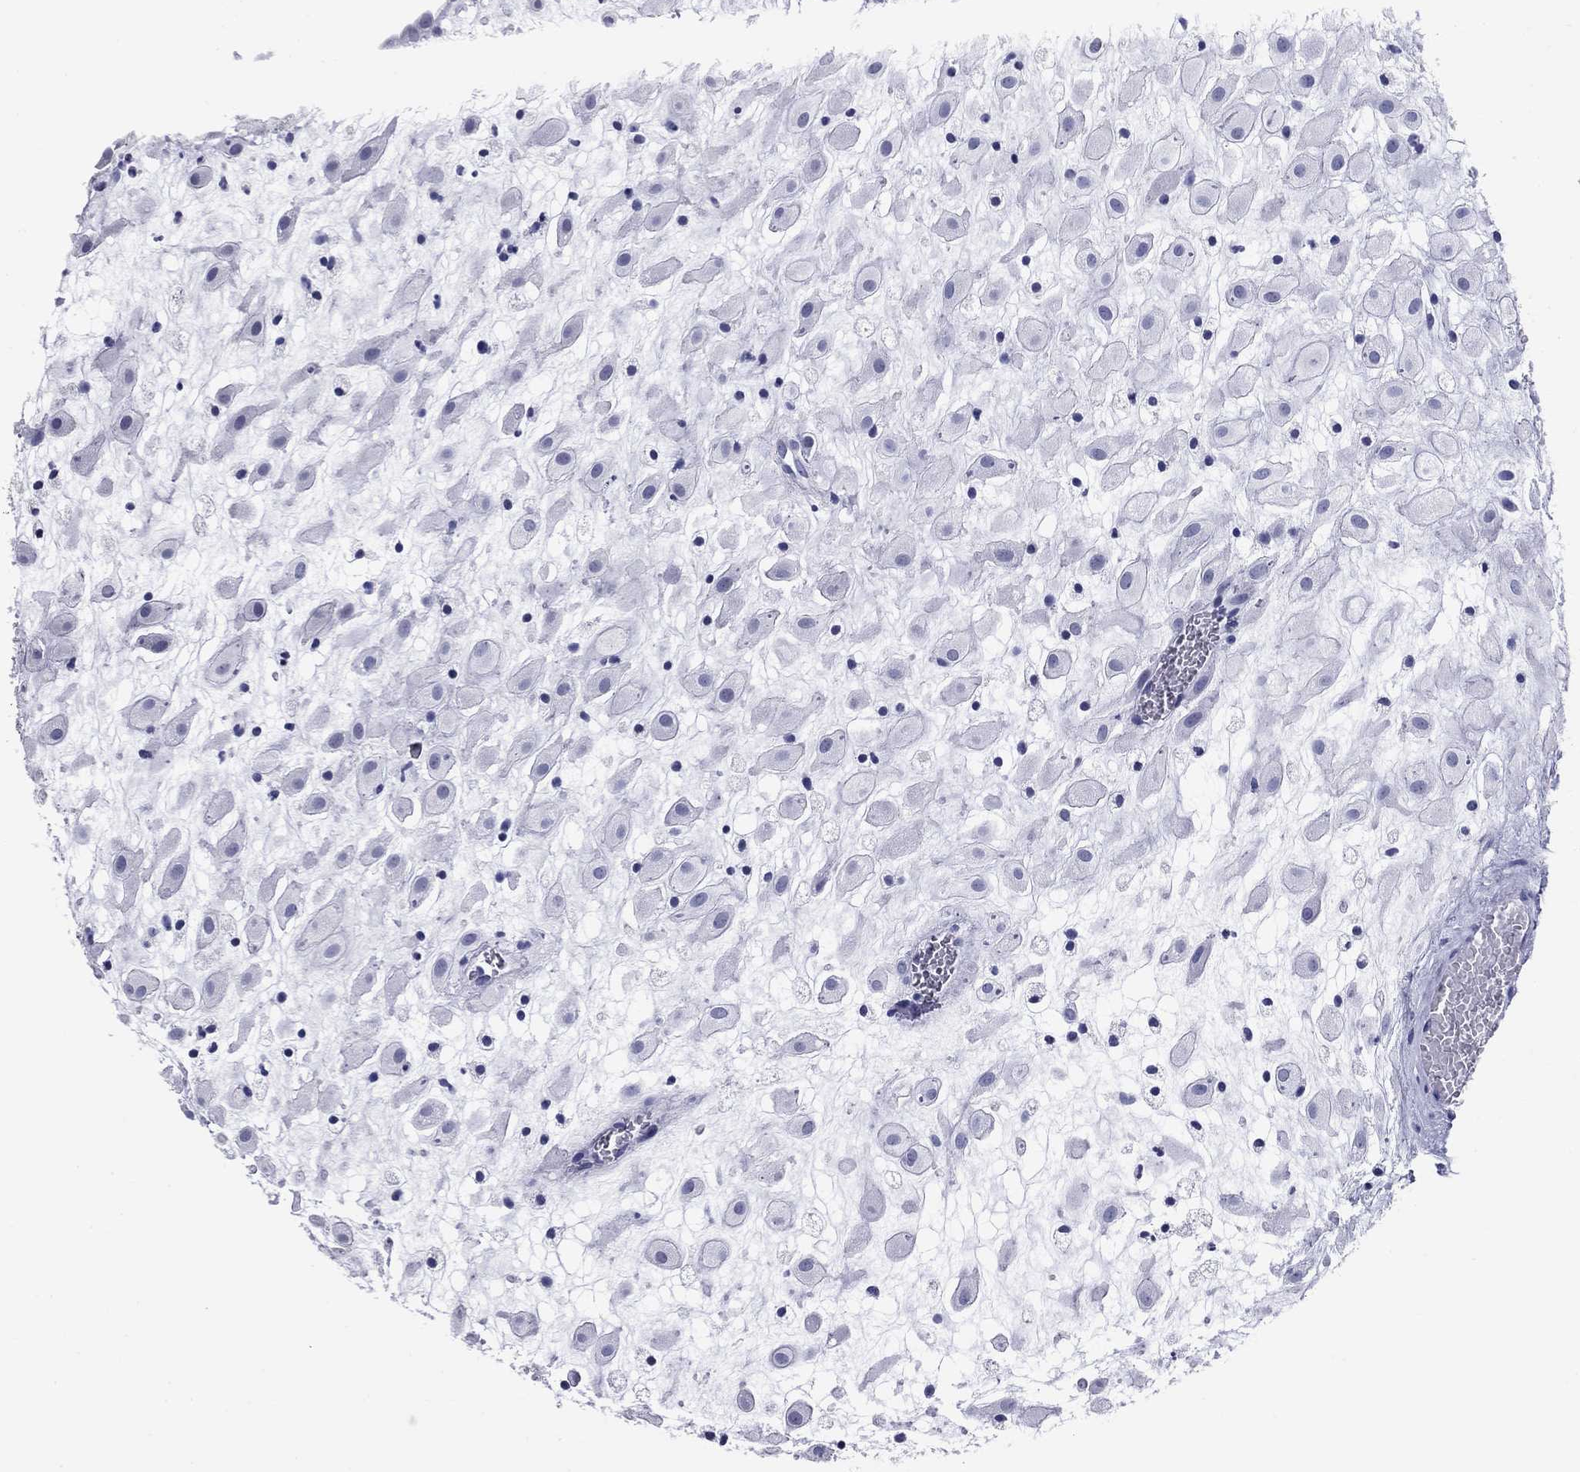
{"staining": {"intensity": "negative", "quantity": "none", "location": "none"}, "tissue": "placenta", "cell_type": "Decidual cells", "image_type": "normal", "snomed": [{"axis": "morphology", "description": "Normal tissue, NOS"}, {"axis": "topography", "description": "Placenta"}], "caption": "This image is of benign placenta stained with immunohistochemistry (IHC) to label a protein in brown with the nuclei are counter-stained blue. There is no staining in decidual cells. (Stains: DAB (3,3'-diaminobenzidine) immunohistochemistry with hematoxylin counter stain, Microscopy: brightfield microscopy at high magnification).", "gene": "NPPA", "patient": {"sex": "female", "age": 24}}